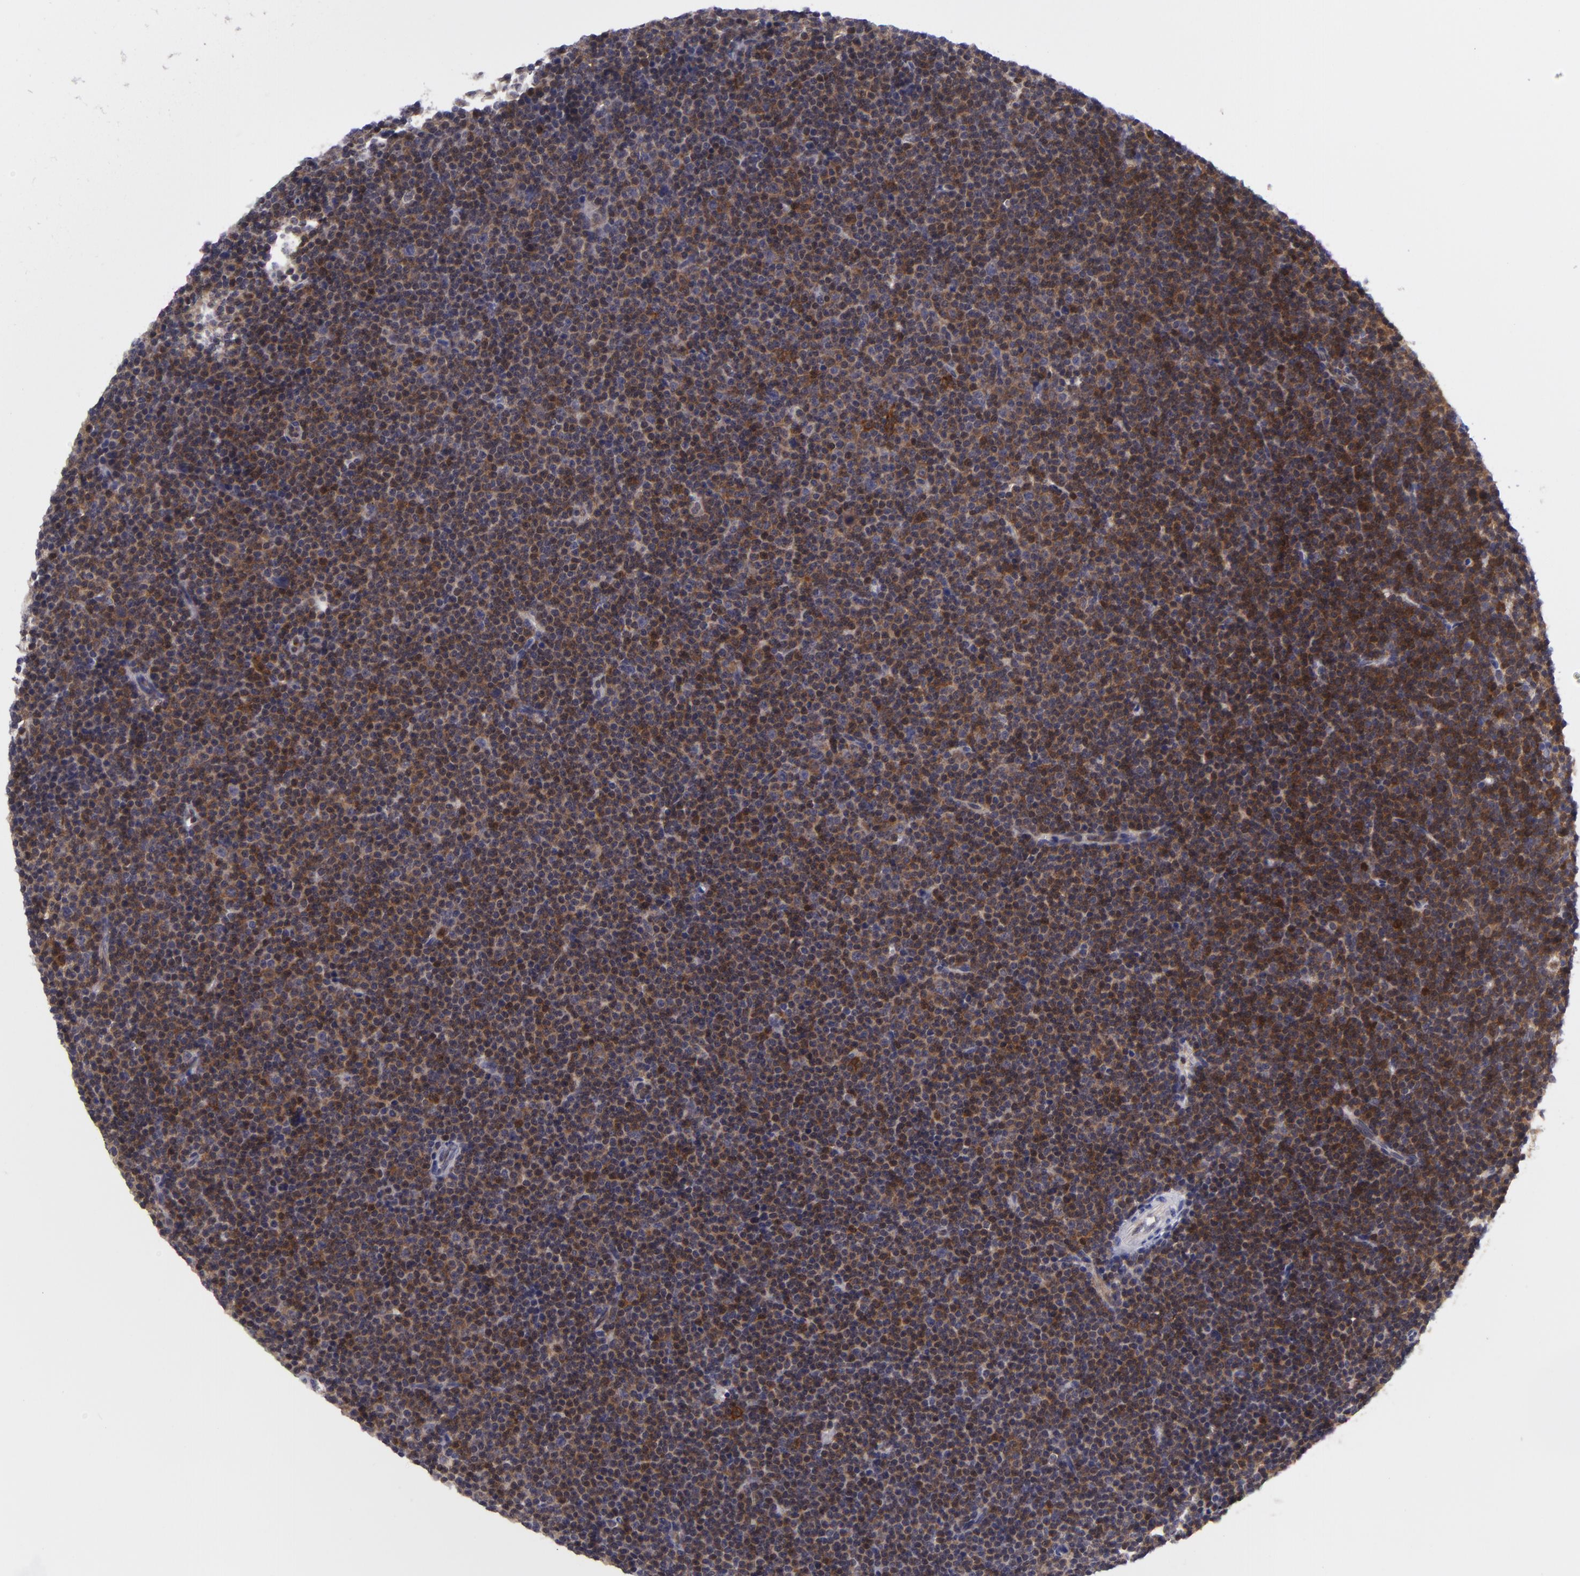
{"staining": {"intensity": "strong", "quantity": ">75%", "location": "cytoplasmic/membranous"}, "tissue": "lymphoma", "cell_type": "Tumor cells", "image_type": "cancer", "snomed": [{"axis": "morphology", "description": "Malignant lymphoma, non-Hodgkin's type, Low grade"}, {"axis": "topography", "description": "Lymph node"}], "caption": "Protein staining of low-grade malignant lymphoma, non-Hodgkin's type tissue shows strong cytoplasmic/membranous positivity in approximately >75% of tumor cells. (DAB IHC with brightfield microscopy, high magnification).", "gene": "BCL10", "patient": {"sex": "female", "age": 69}}